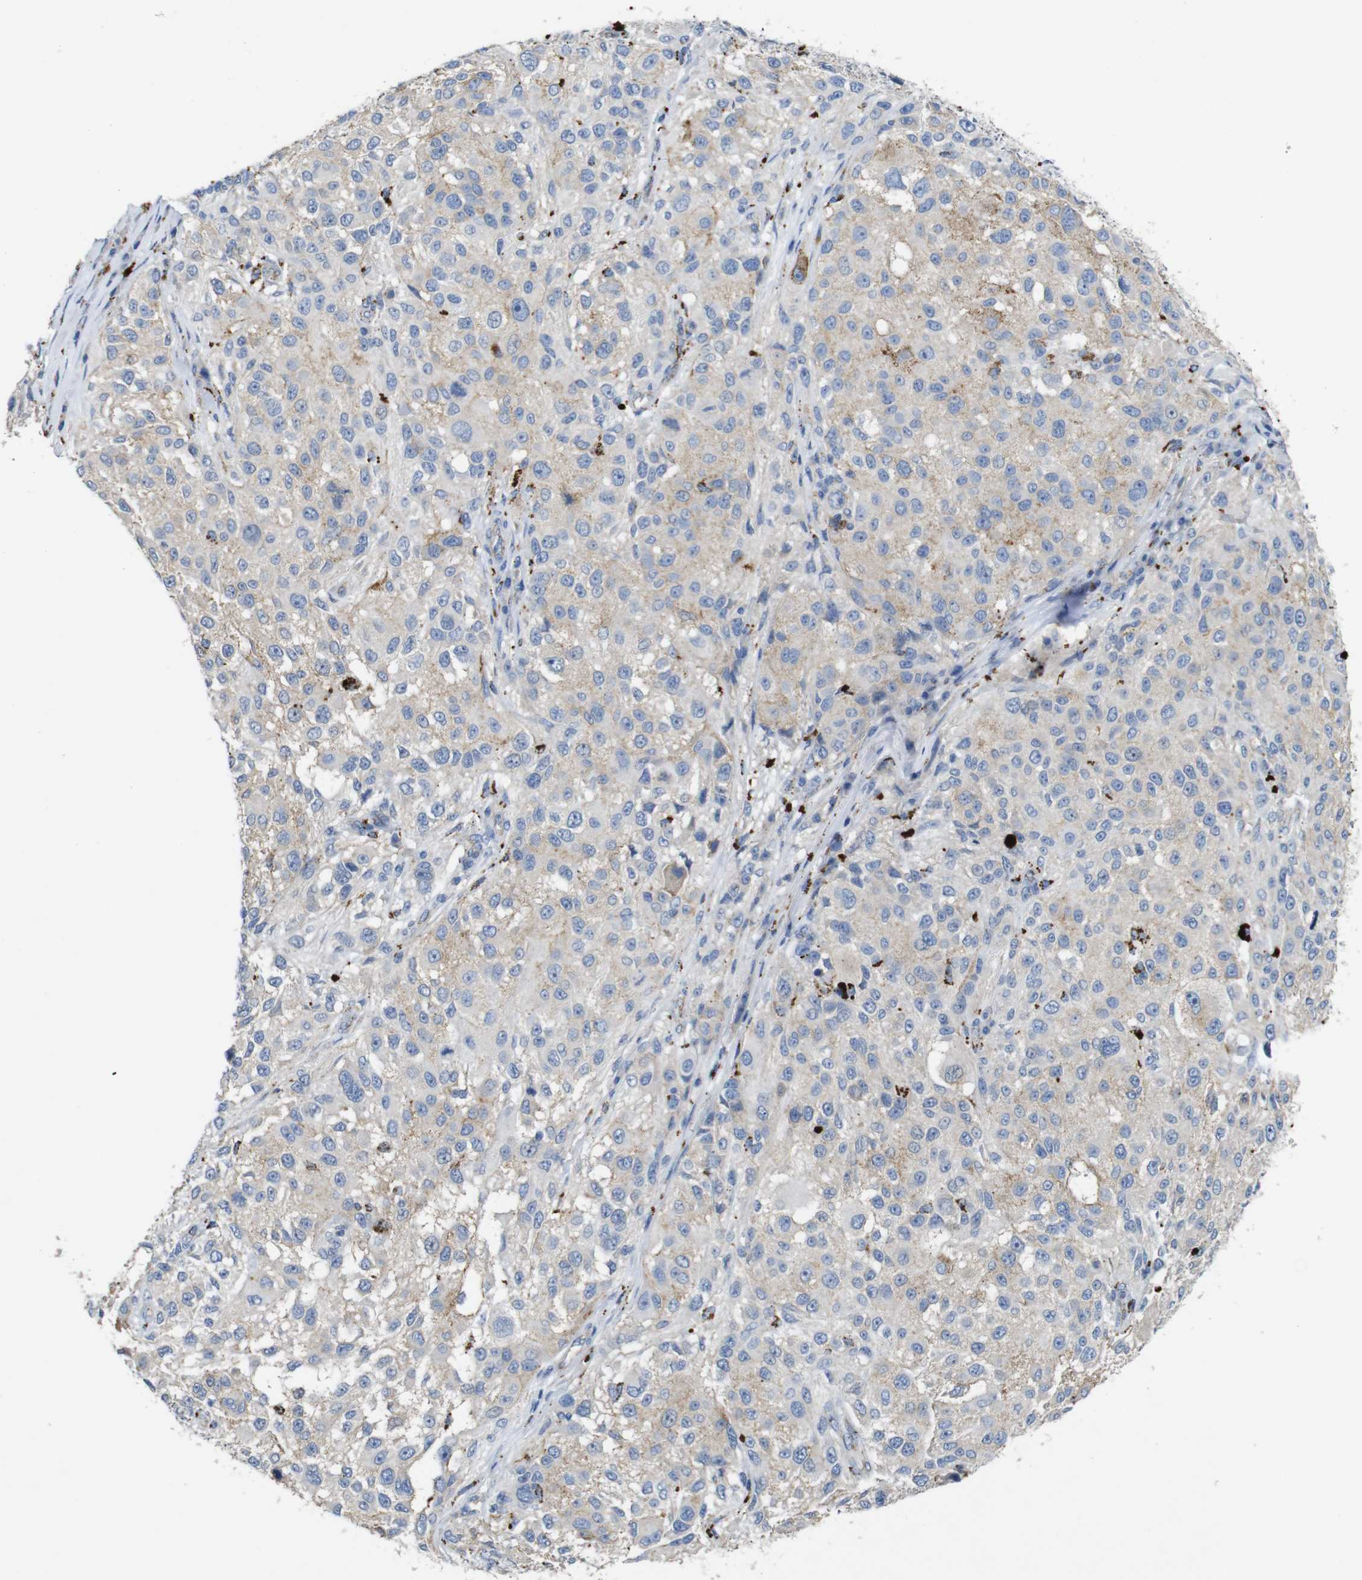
{"staining": {"intensity": "weak", "quantity": "25%-75%", "location": "cytoplasmic/membranous"}, "tissue": "melanoma", "cell_type": "Tumor cells", "image_type": "cancer", "snomed": [{"axis": "morphology", "description": "Necrosis, NOS"}, {"axis": "morphology", "description": "Malignant melanoma, NOS"}, {"axis": "topography", "description": "Skin"}], "caption": "A brown stain labels weak cytoplasmic/membranous positivity of a protein in malignant melanoma tumor cells. (Stains: DAB in brown, nuclei in blue, Microscopy: brightfield microscopy at high magnification).", "gene": "NHLRC3", "patient": {"sex": "female", "age": 87}}